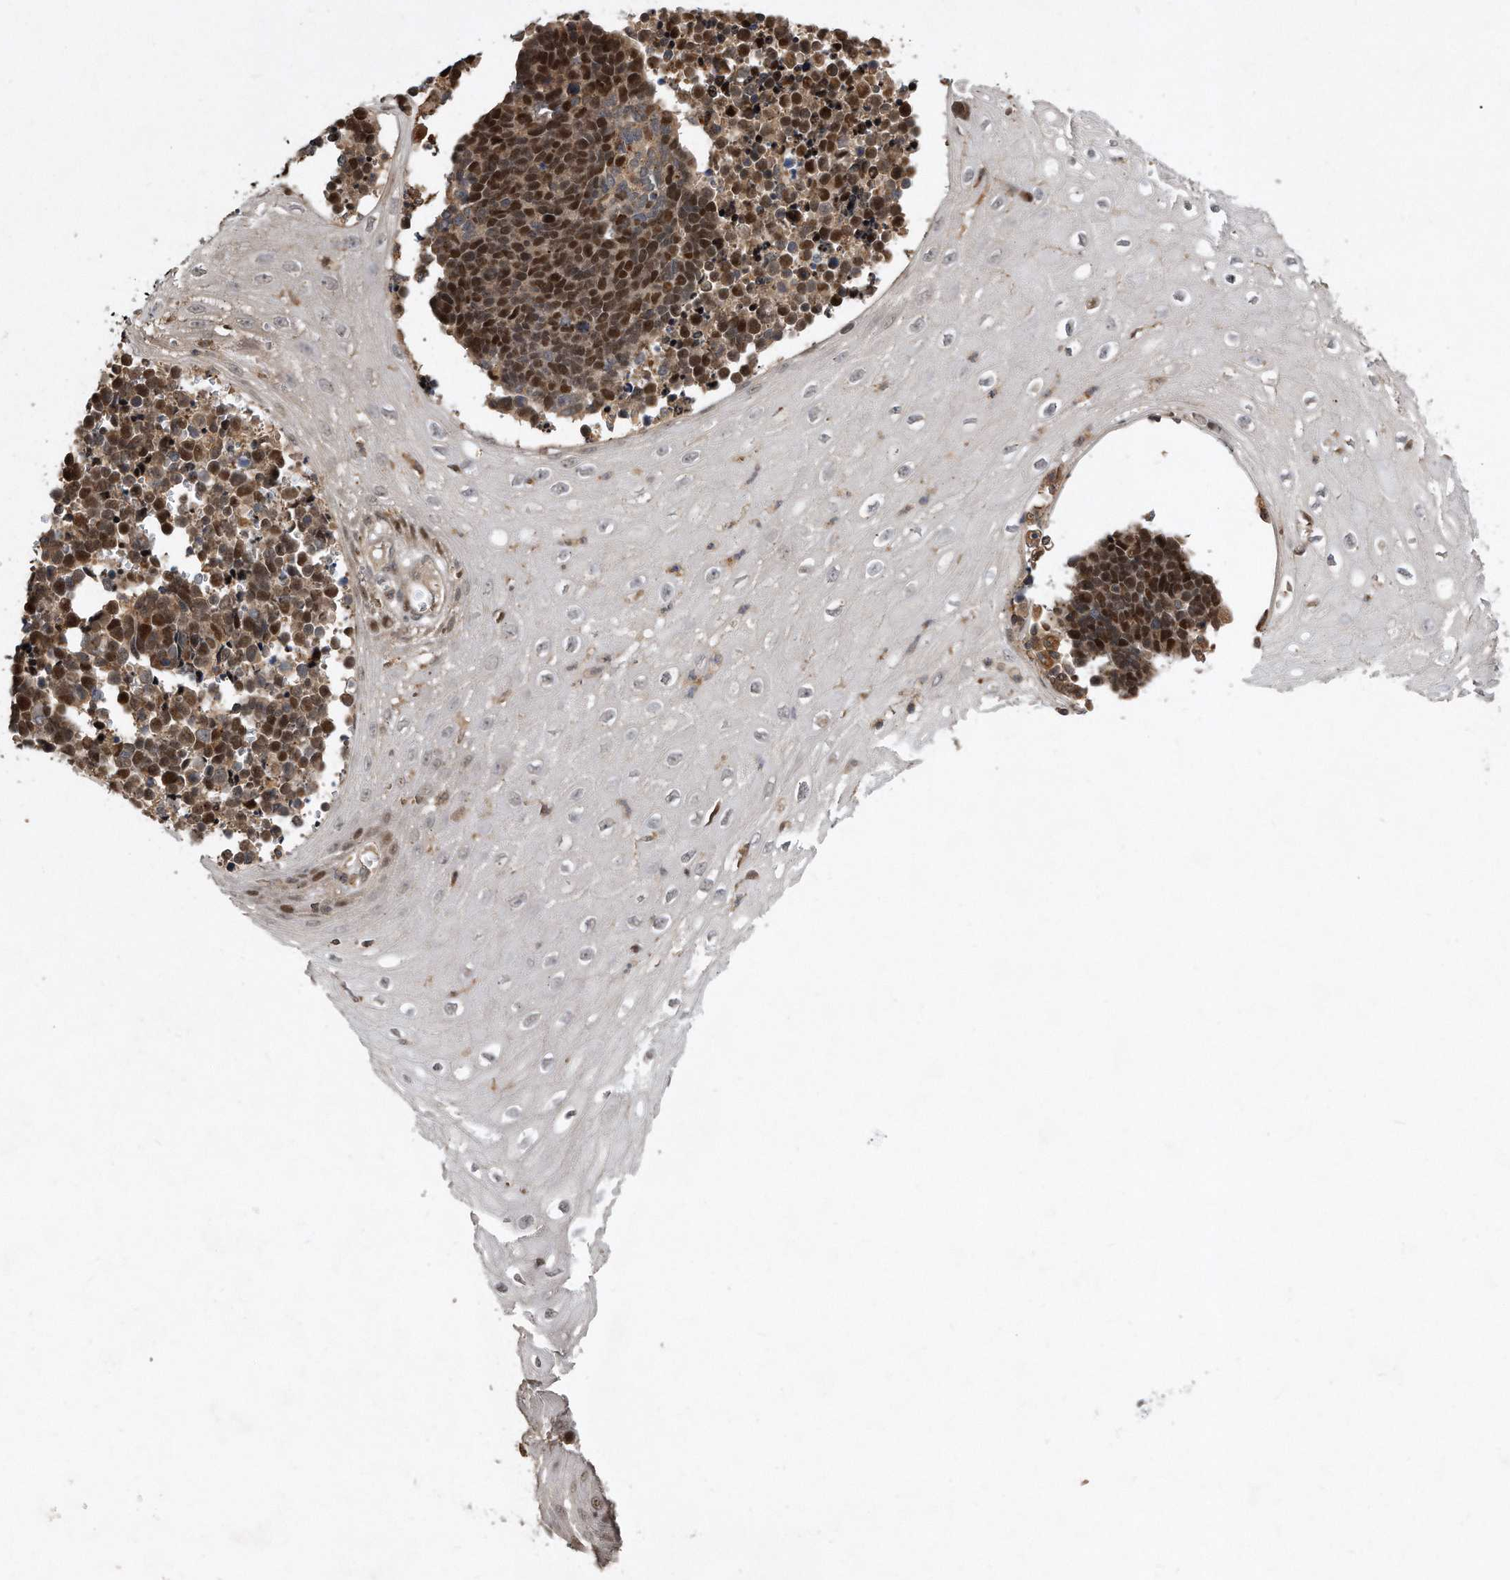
{"staining": {"intensity": "moderate", "quantity": ">75%", "location": "nuclear"}, "tissue": "cervical cancer", "cell_type": "Tumor cells", "image_type": "cancer", "snomed": [{"axis": "morphology", "description": "Normal tissue, NOS"}, {"axis": "morphology", "description": "Squamous cell carcinoma, NOS"}, {"axis": "topography", "description": "Cervix"}], "caption": "A brown stain labels moderate nuclear expression of a protein in human squamous cell carcinoma (cervical) tumor cells. (DAB IHC, brown staining for protein, blue staining for nuclei).", "gene": "PGBD2", "patient": {"sex": "female", "age": 35}}